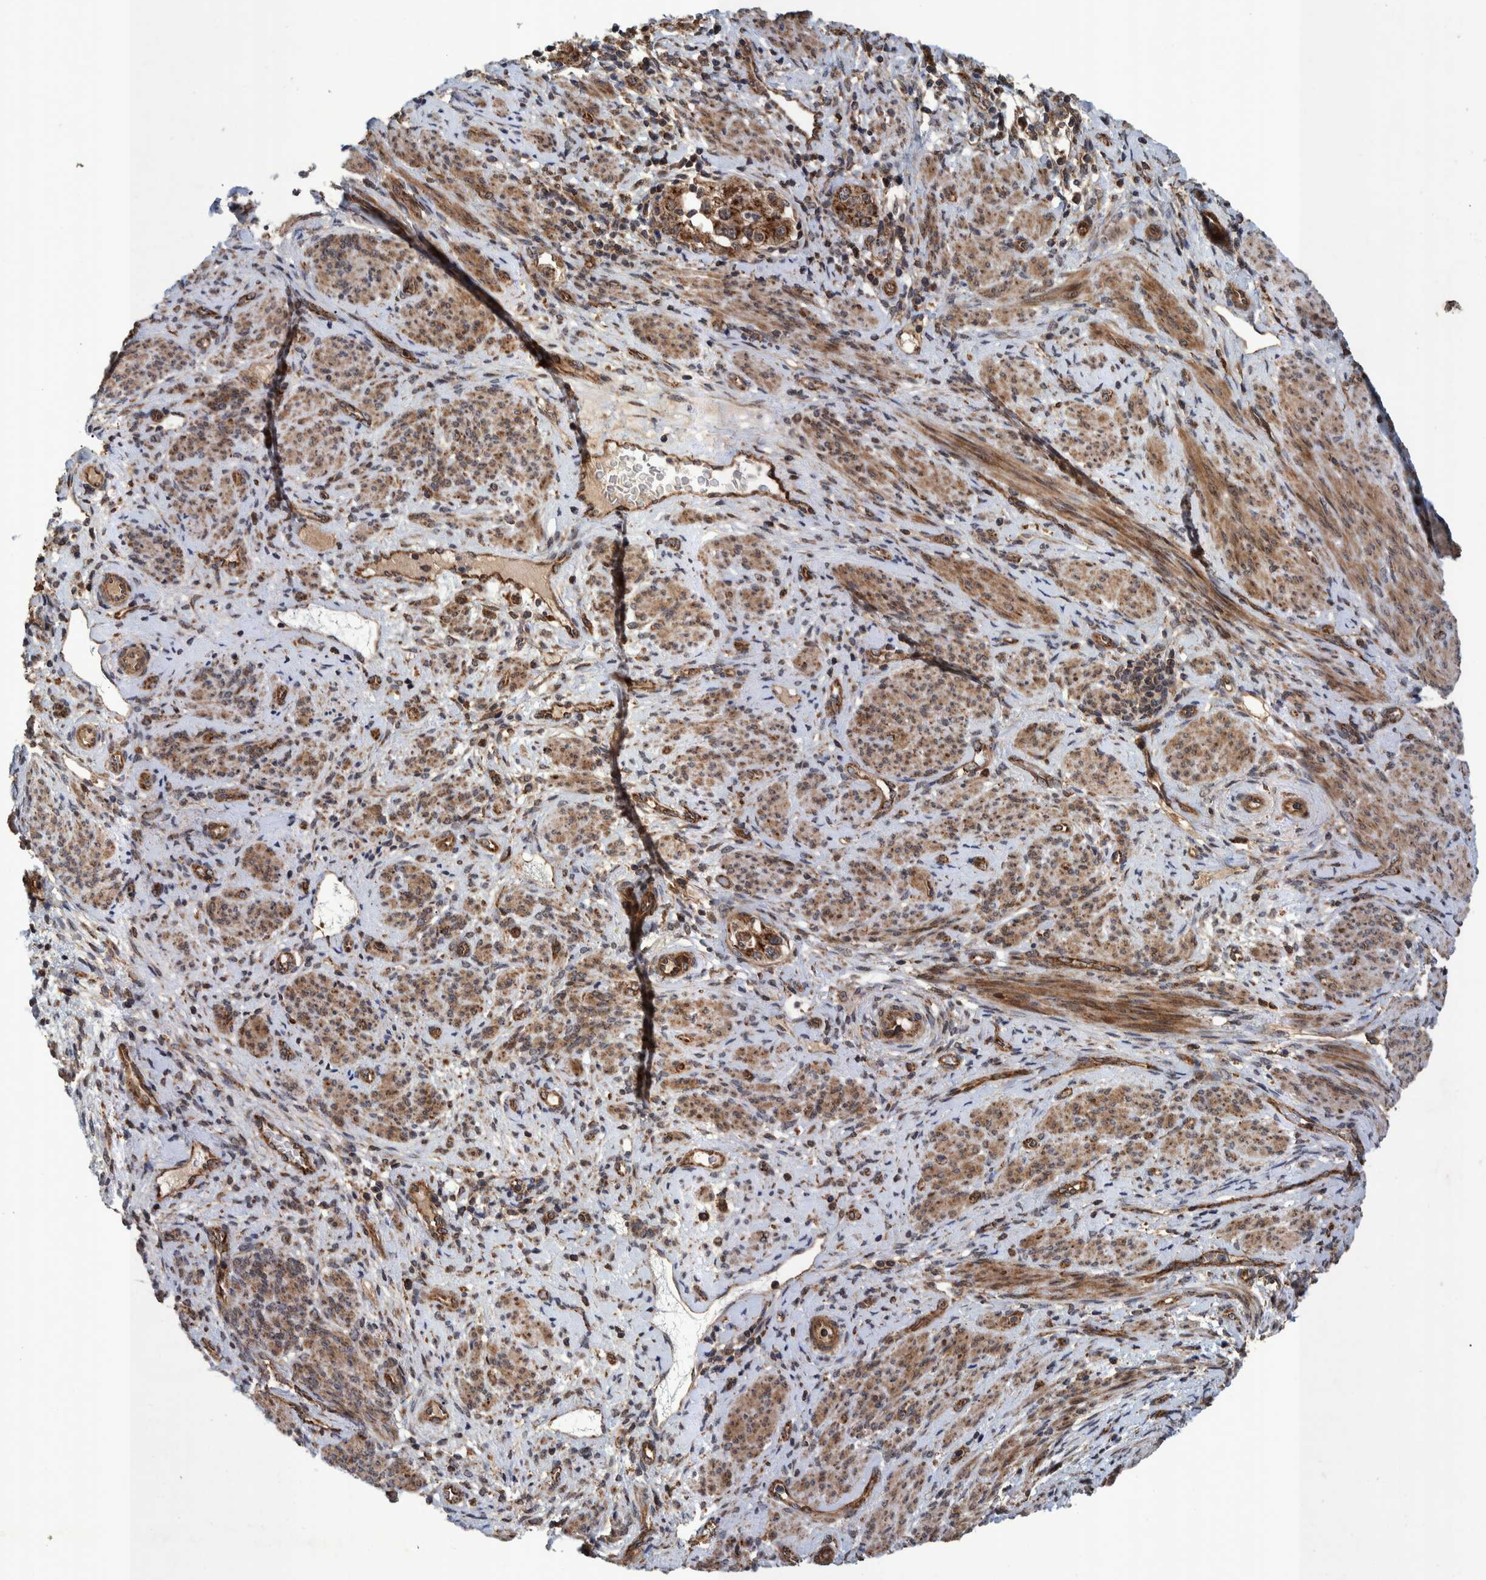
{"staining": {"intensity": "strong", "quantity": ">75%", "location": "cytoplasmic/membranous"}, "tissue": "endometrial cancer", "cell_type": "Tumor cells", "image_type": "cancer", "snomed": [{"axis": "morphology", "description": "Adenocarcinoma, NOS"}, {"axis": "topography", "description": "Endometrium"}], "caption": "A micrograph showing strong cytoplasmic/membranous expression in about >75% of tumor cells in endometrial adenocarcinoma, as visualized by brown immunohistochemical staining.", "gene": "MRPS7", "patient": {"sex": "female", "age": 85}}